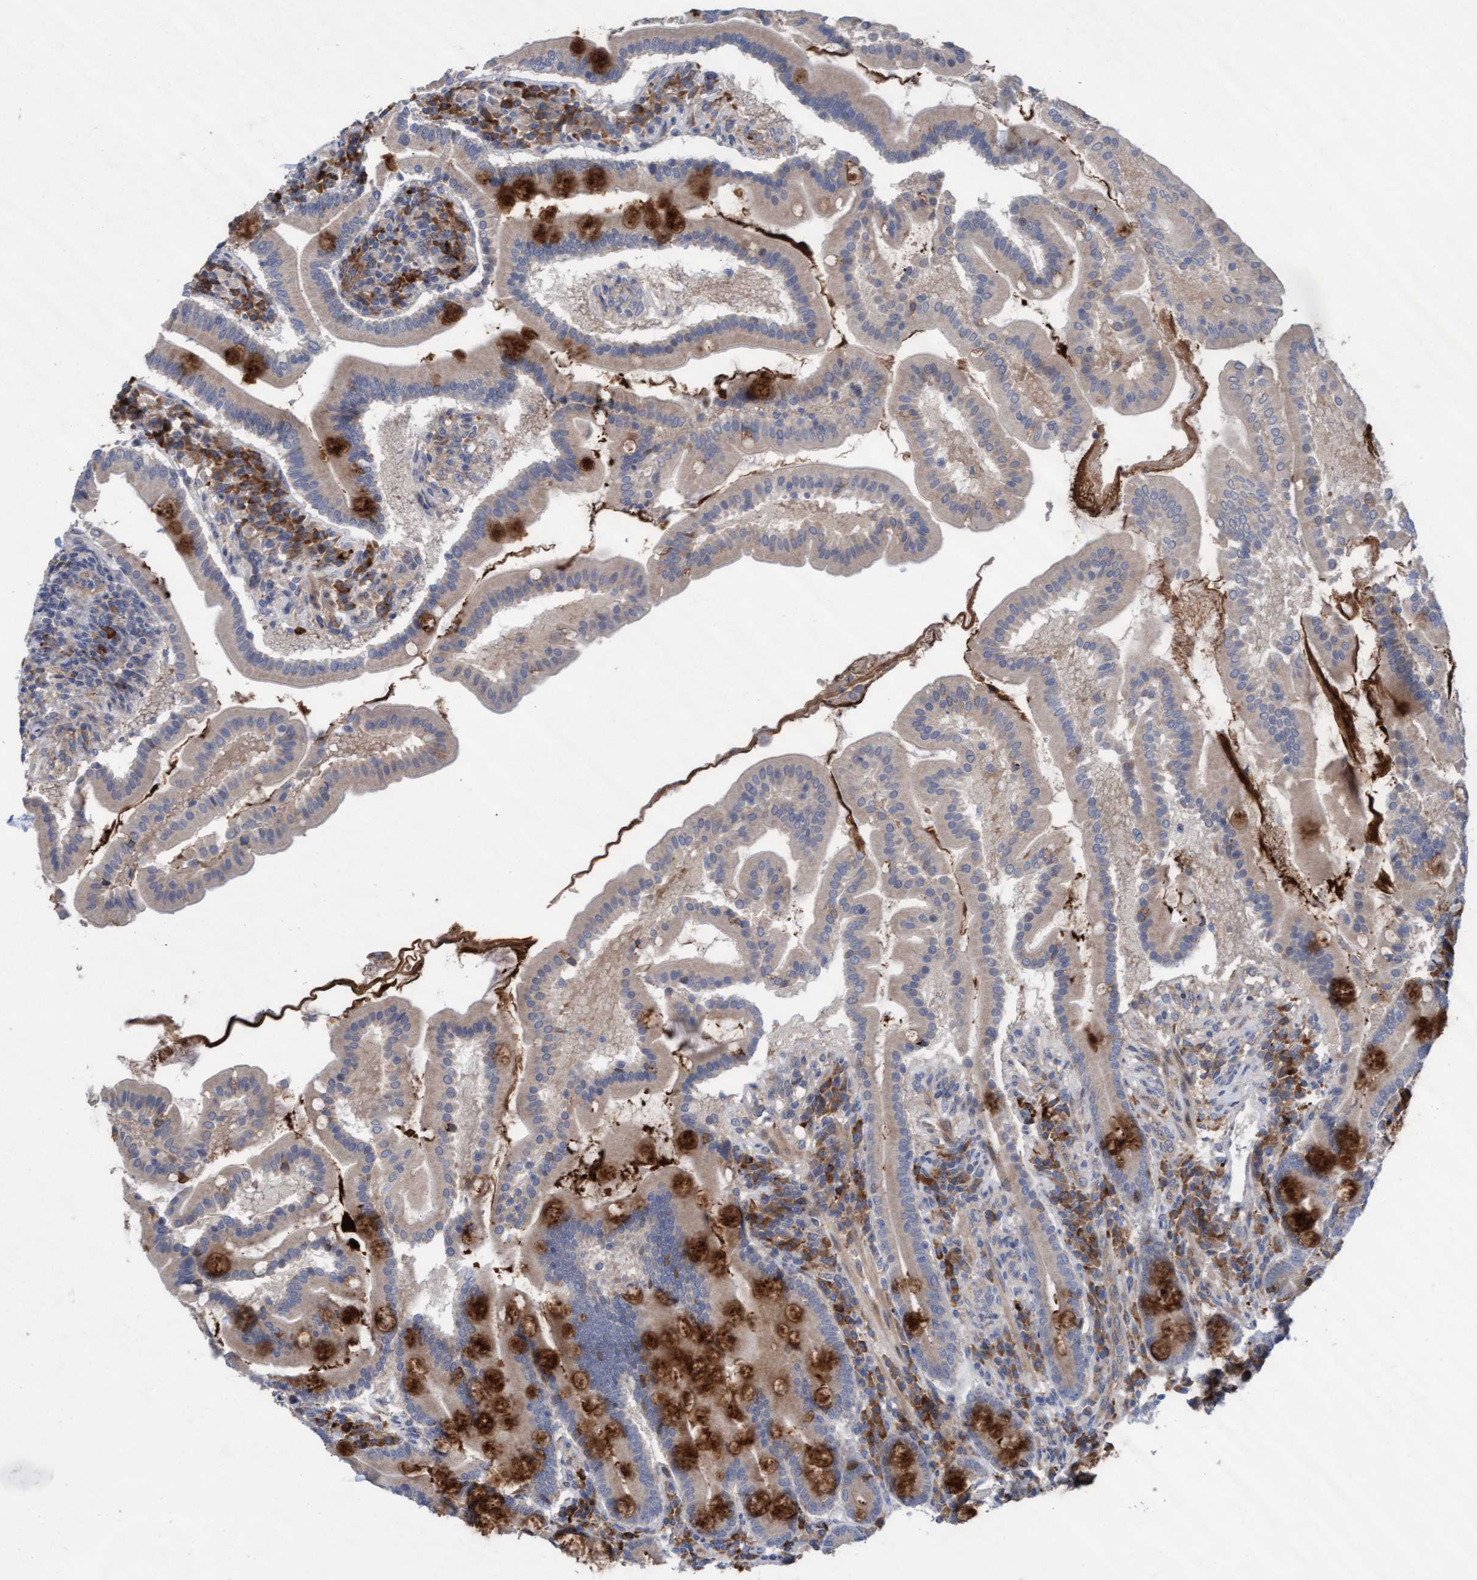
{"staining": {"intensity": "strong", "quantity": ">75%", "location": "cytoplasmic/membranous"}, "tissue": "duodenum", "cell_type": "Glandular cells", "image_type": "normal", "snomed": [{"axis": "morphology", "description": "Normal tissue, NOS"}, {"axis": "topography", "description": "Duodenum"}], "caption": "IHC image of benign duodenum: duodenum stained using immunohistochemistry (IHC) demonstrates high levels of strong protein expression localized specifically in the cytoplasmic/membranous of glandular cells, appearing as a cytoplasmic/membranous brown color.", "gene": "PLCD1", "patient": {"sex": "male", "age": 50}}